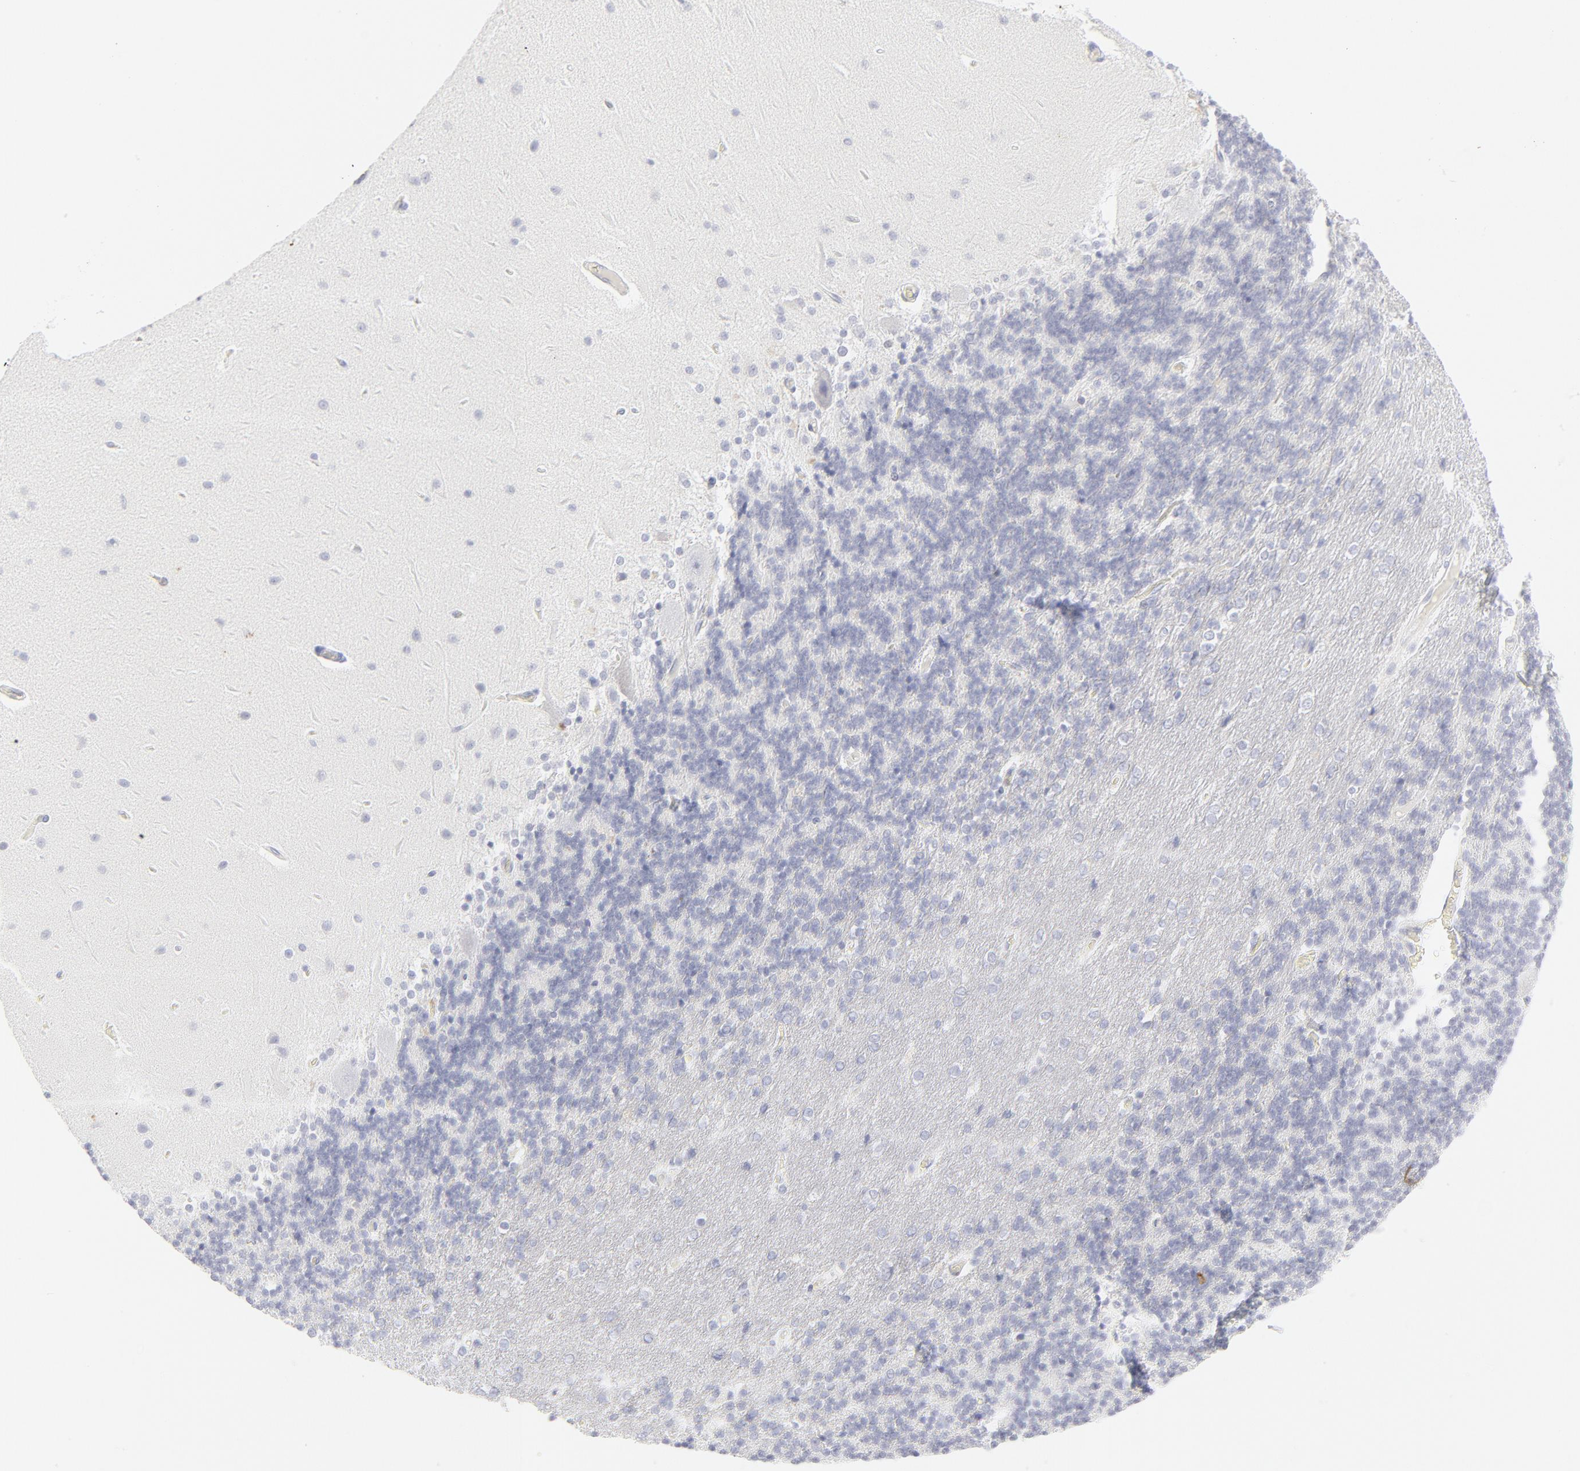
{"staining": {"intensity": "negative", "quantity": "none", "location": "none"}, "tissue": "cerebellum", "cell_type": "Cells in granular layer", "image_type": "normal", "snomed": [{"axis": "morphology", "description": "Normal tissue, NOS"}, {"axis": "topography", "description": "Cerebellum"}], "caption": "DAB immunohistochemical staining of unremarkable human cerebellum reveals no significant expression in cells in granular layer.", "gene": "CCR7", "patient": {"sex": "female", "age": 54}}